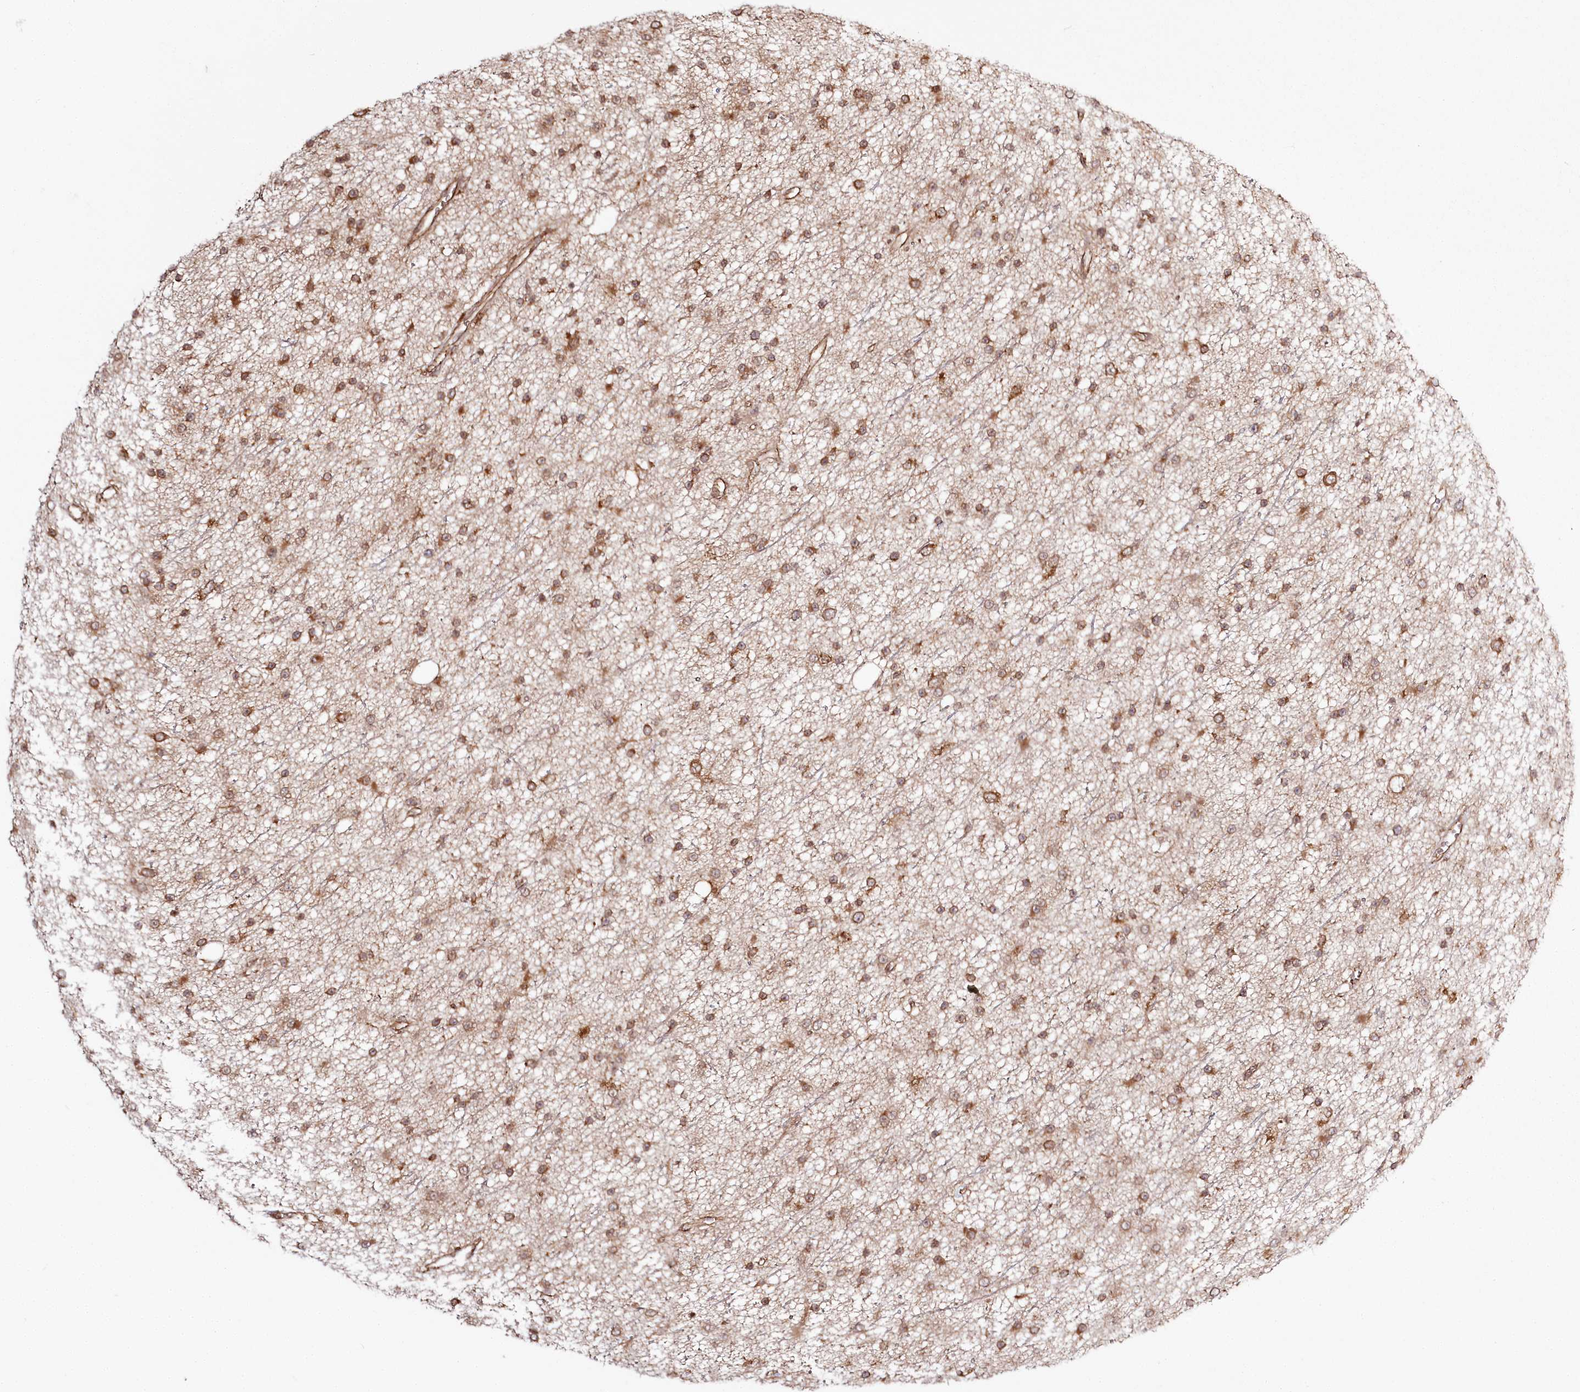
{"staining": {"intensity": "moderate", "quantity": ">75%", "location": "cytoplasmic/membranous,nuclear"}, "tissue": "glioma", "cell_type": "Tumor cells", "image_type": "cancer", "snomed": [{"axis": "morphology", "description": "Glioma, malignant, Low grade"}, {"axis": "topography", "description": "Cerebral cortex"}], "caption": "High-power microscopy captured an immunohistochemistry micrograph of glioma, revealing moderate cytoplasmic/membranous and nuclear expression in approximately >75% of tumor cells. Using DAB (brown) and hematoxylin (blue) stains, captured at high magnification using brightfield microscopy.", "gene": "FAM13A", "patient": {"sex": "female", "age": 39}}